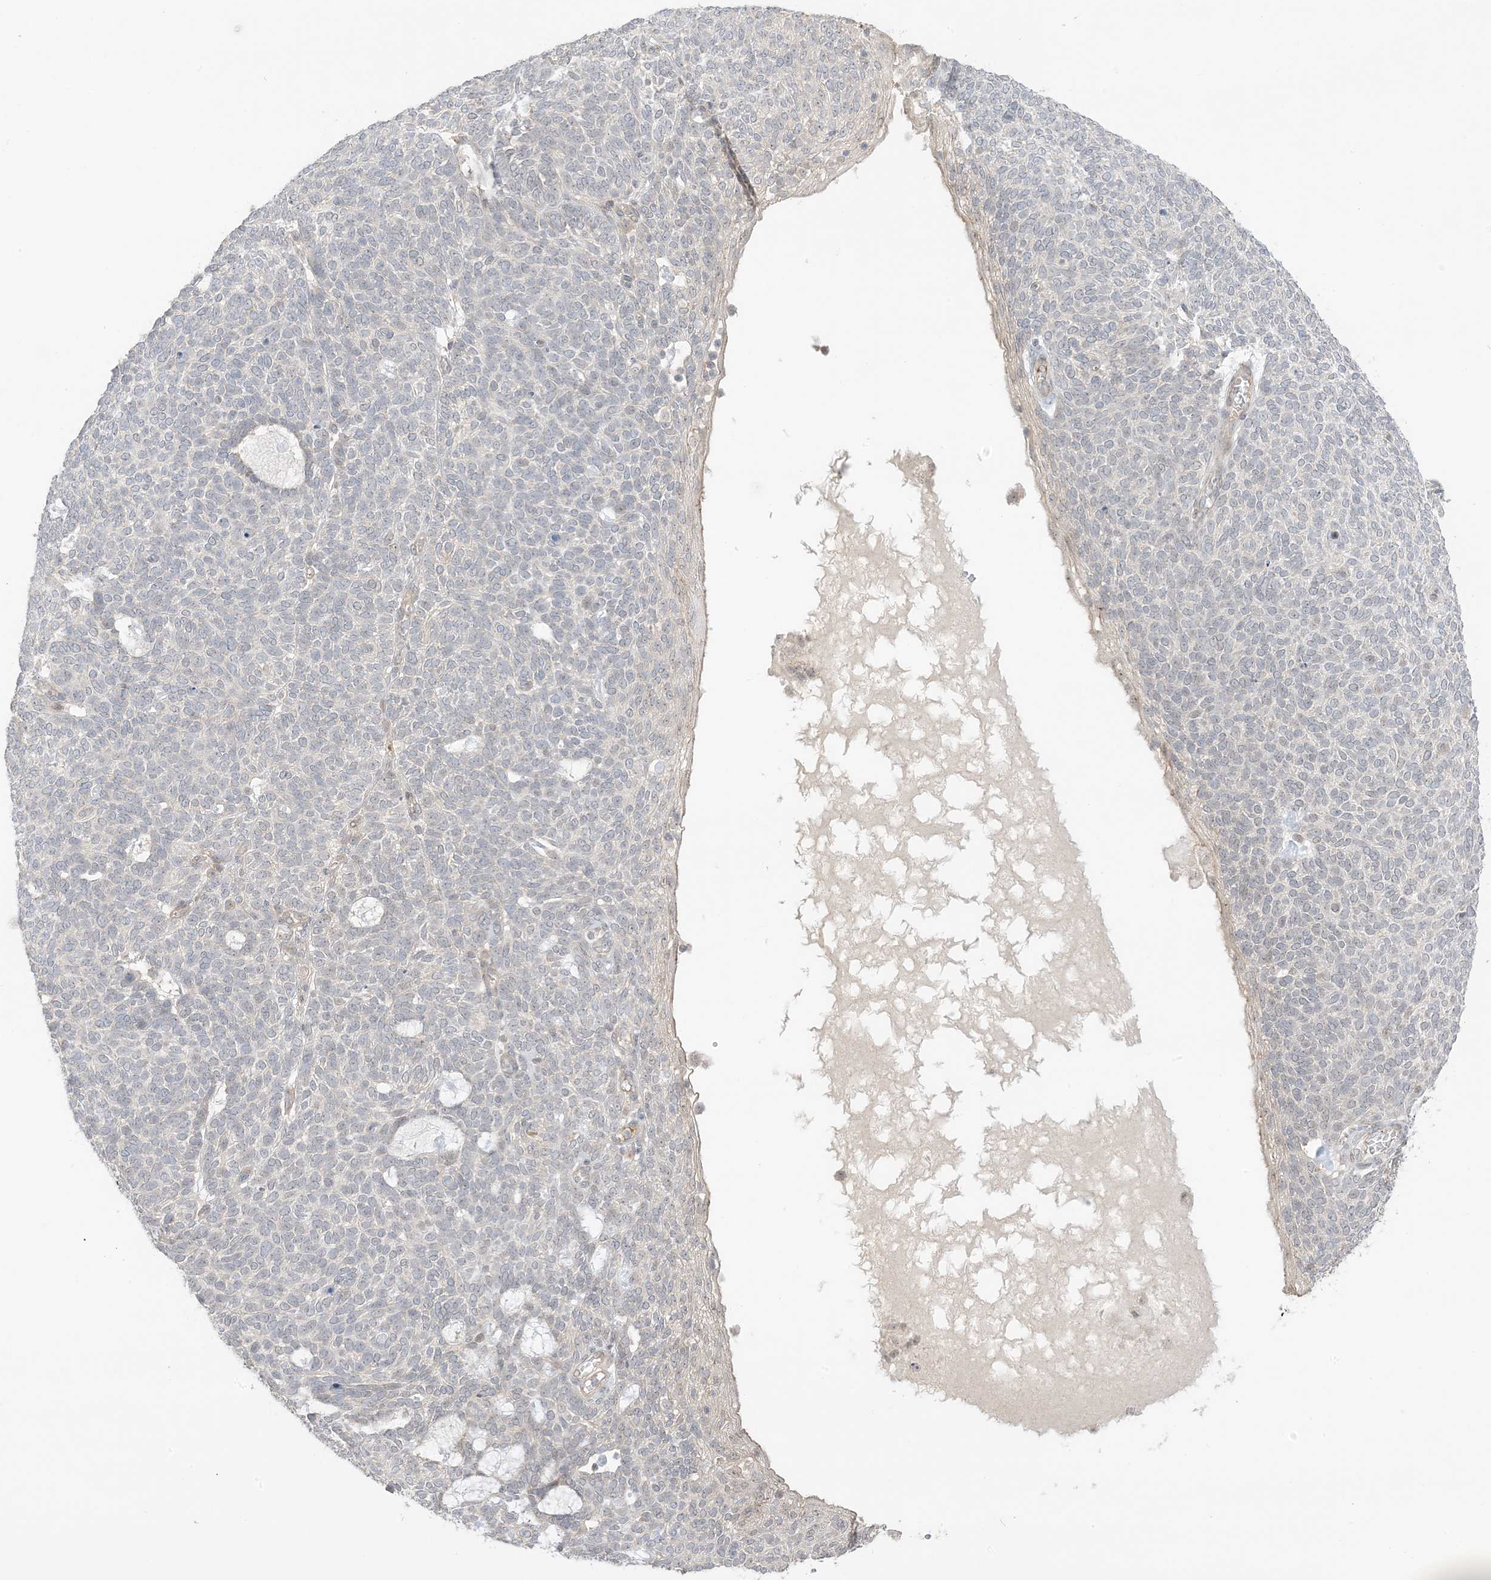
{"staining": {"intensity": "negative", "quantity": "none", "location": "none"}, "tissue": "skin cancer", "cell_type": "Tumor cells", "image_type": "cancer", "snomed": [{"axis": "morphology", "description": "Squamous cell carcinoma, NOS"}, {"axis": "topography", "description": "Skin"}], "caption": "Immunohistochemistry of skin cancer (squamous cell carcinoma) demonstrates no positivity in tumor cells. Nuclei are stained in blue.", "gene": "ETAA1", "patient": {"sex": "female", "age": 90}}